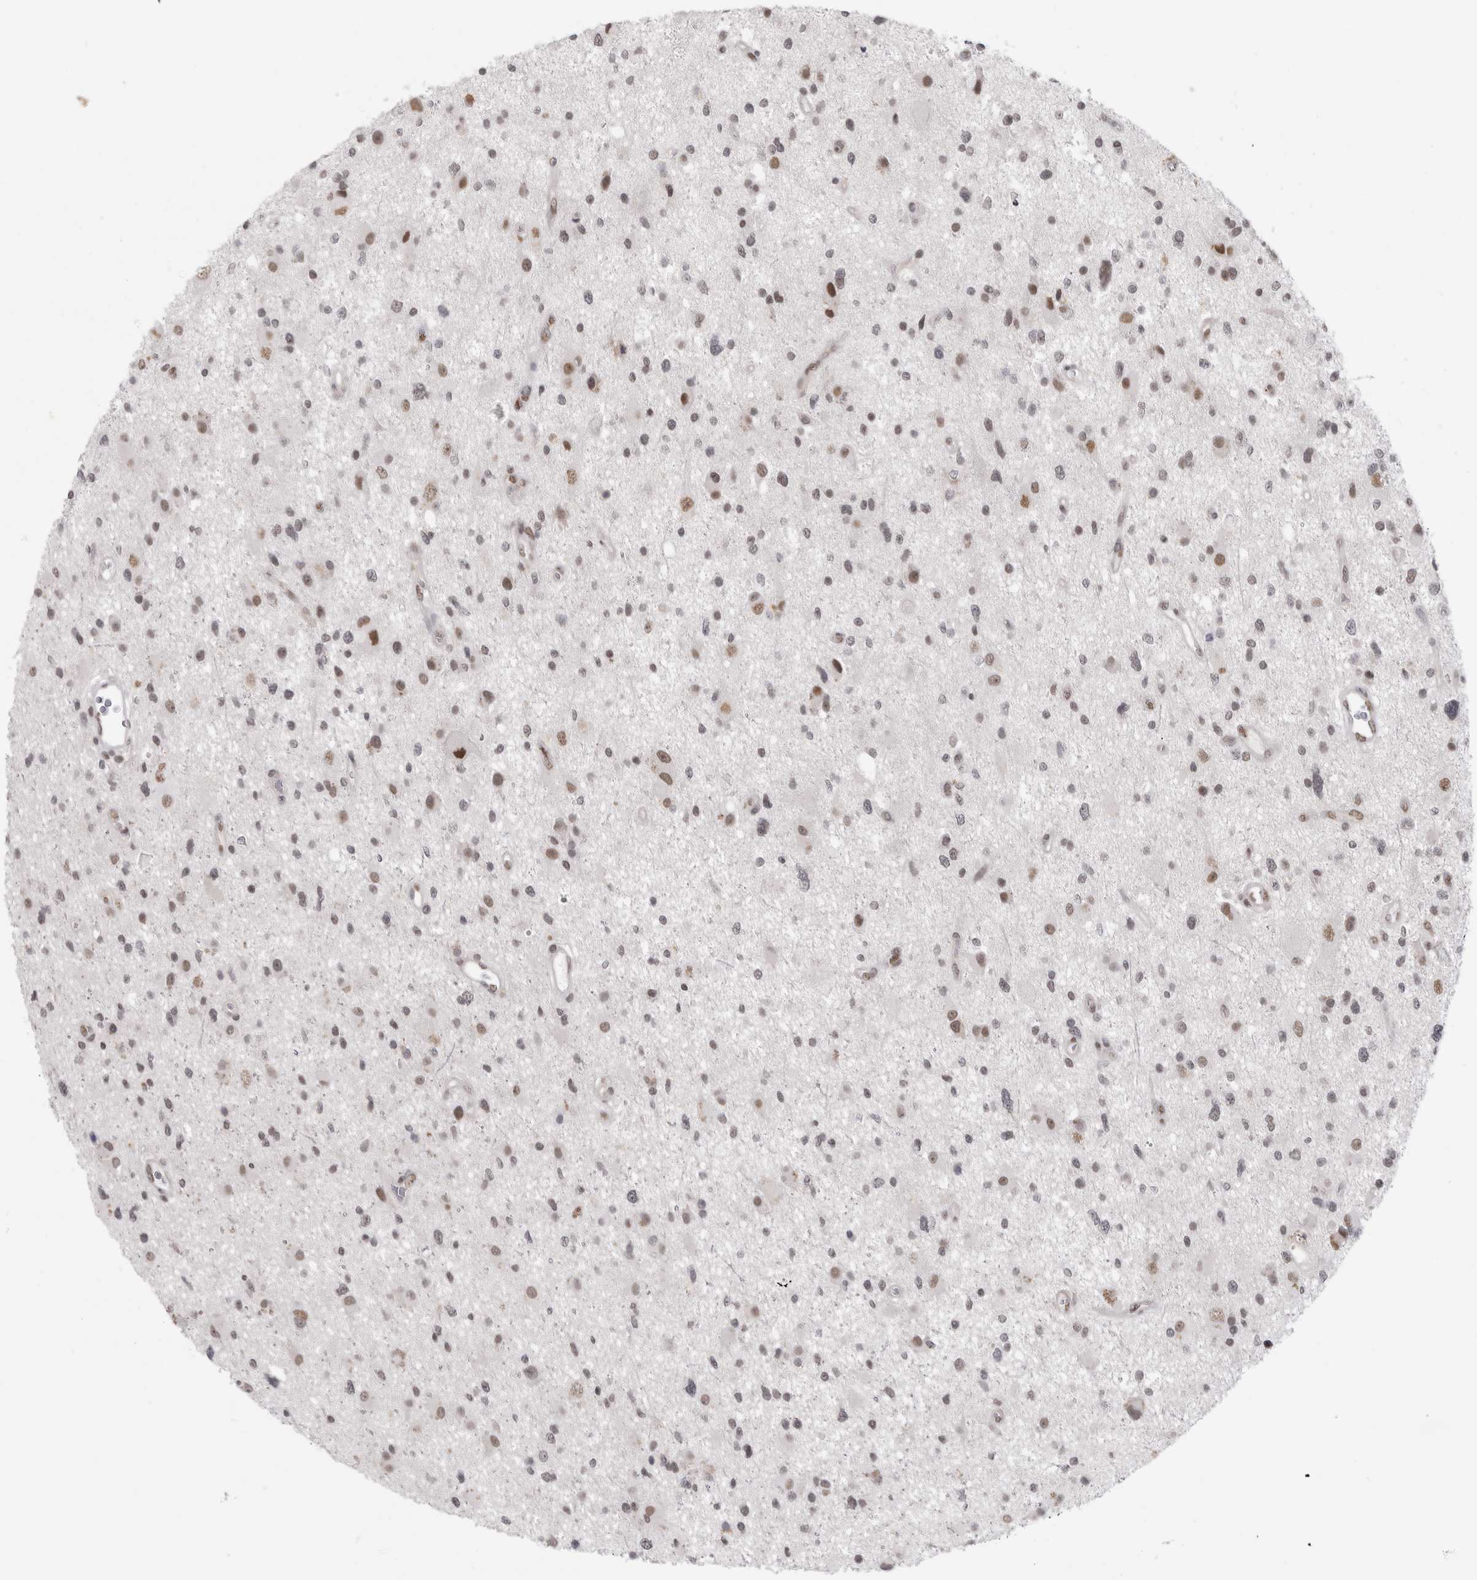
{"staining": {"intensity": "moderate", "quantity": "25%-75%", "location": "nuclear"}, "tissue": "glioma", "cell_type": "Tumor cells", "image_type": "cancer", "snomed": [{"axis": "morphology", "description": "Glioma, malignant, High grade"}, {"axis": "topography", "description": "Brain"}], "caption": "Glioma stained with a protein marker displays moderate staining in tumor cells.", "gene": "PSMB2", "patient": {"sex": "male", "age": 33}}